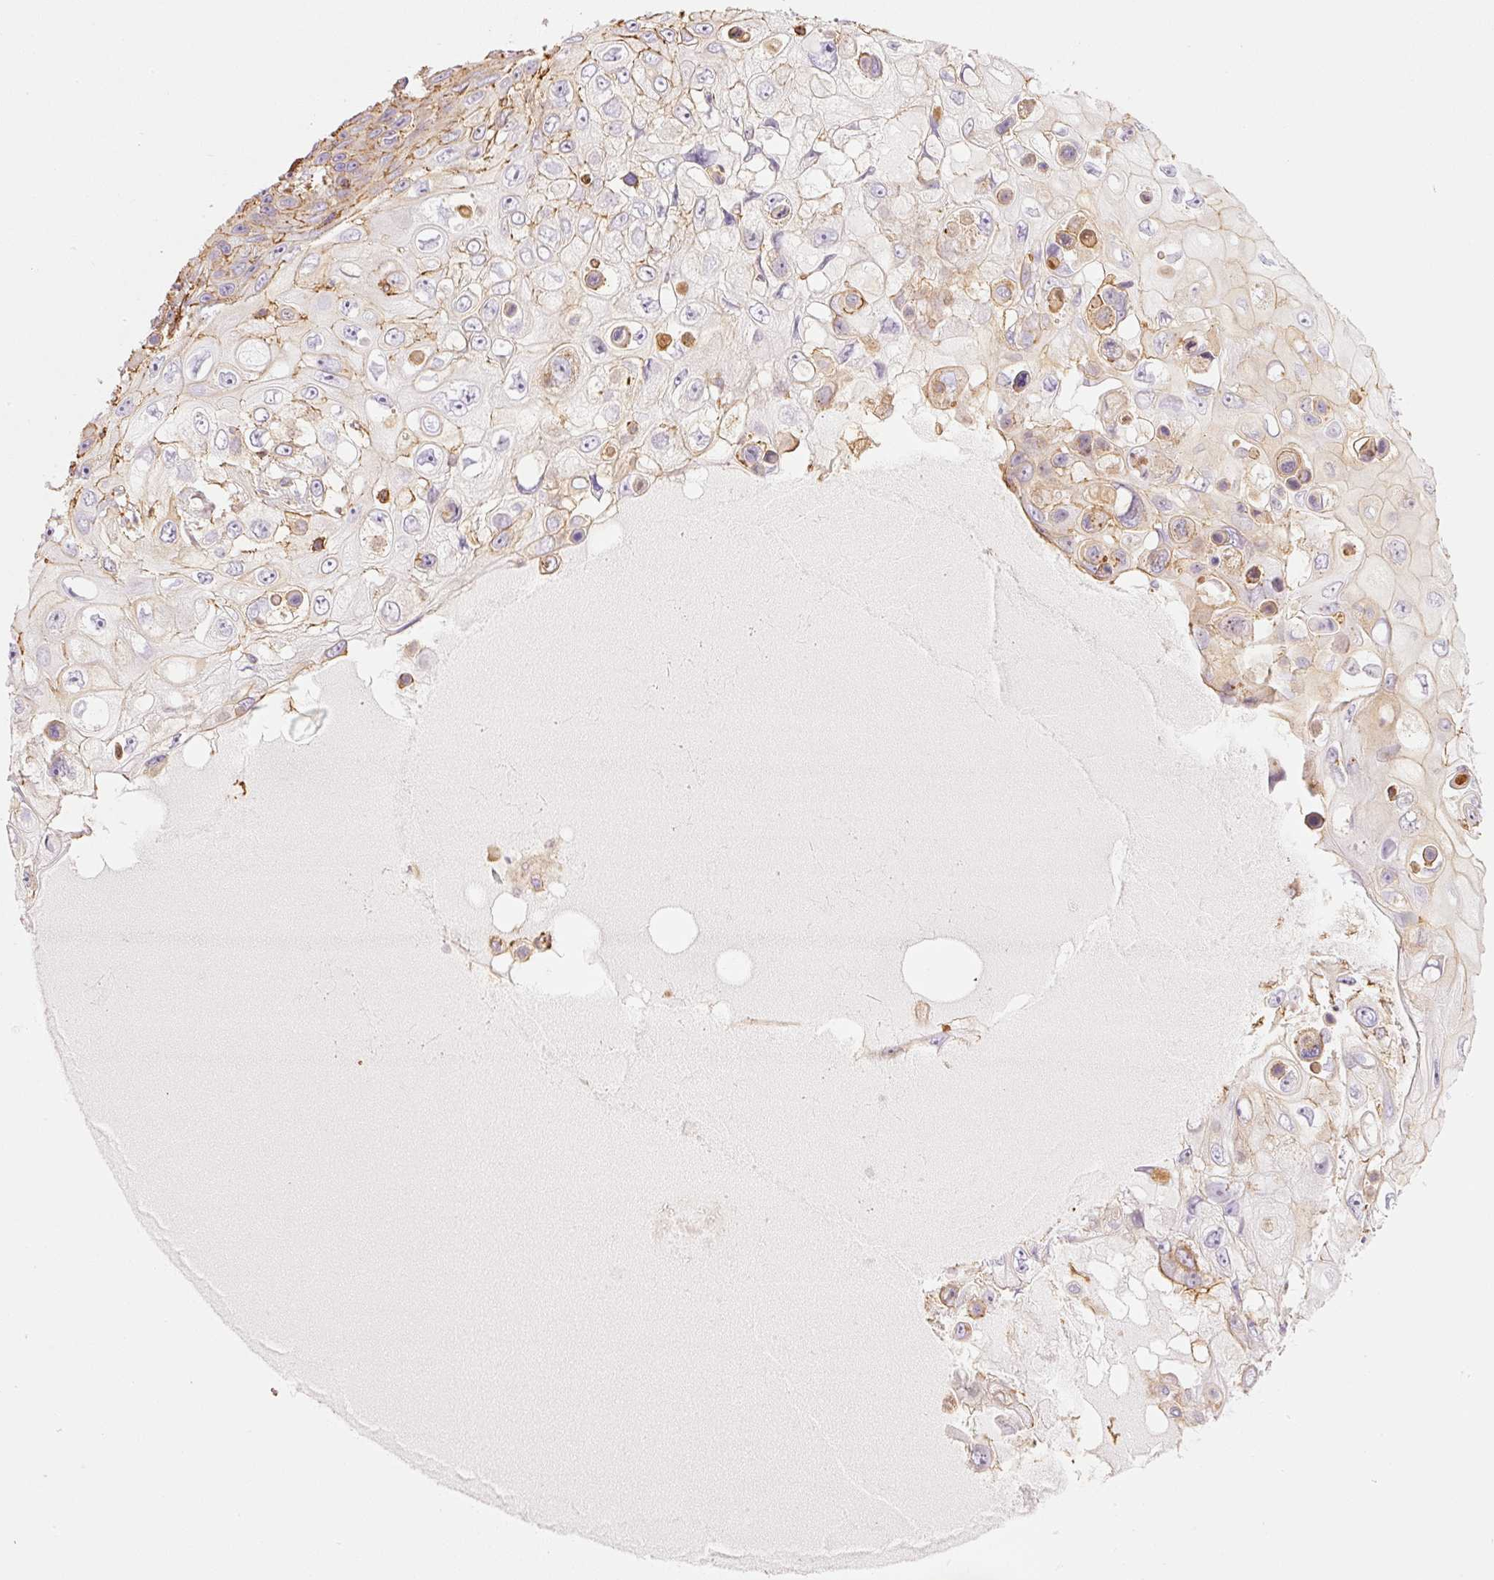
{"staining": {"intensity": "weak", "quantity": "<25%", "location": "cytoplasmic/membranous"}, "tissue": "skin cancer", "cell_type": "Tumor cells", "image_type": "cancer", "snomed": [{"axis": "morphology", "description": "Squamous cell carcinoma, NOS"}, {"axis": "topography", "description": "Skin"}], "caption": "Immunohistochemistry (IHC) micrograph of human skin cancer stained for a protein (brown), which displays no positivity in tumor cells.", "gene": "PPP1R1B", "patient": {"sex": "male", "age": 82}}